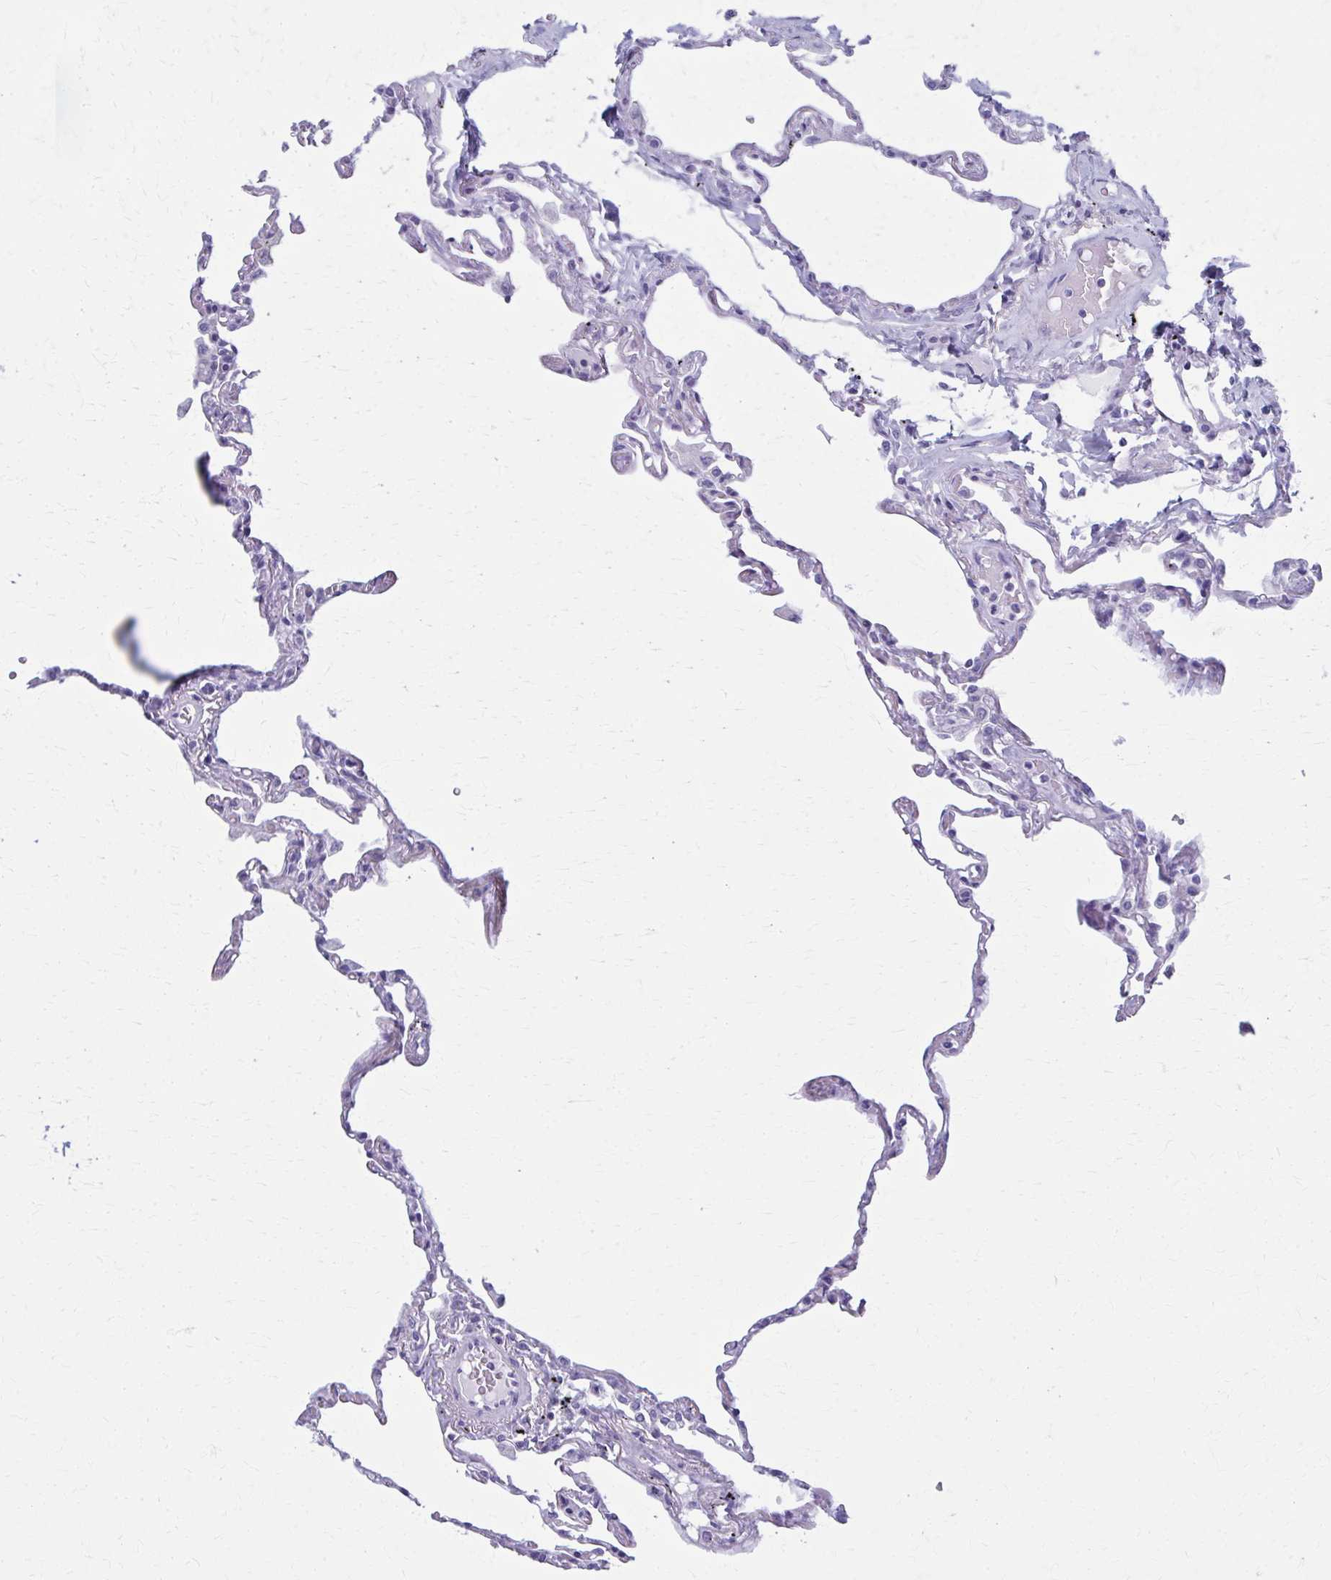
{"staining": {"intensity": "negative", "quantity": "none", "location": "none"}, "tissue": "lung", "cell_type": "Alveolar cells", "image_type": "normal", "snomed": [{"axis": "morphology", "description": "Normal tissue, NOS"}, {"axis": "topography", "description": "Lung"}], "caption": "Alveolar cells show no significant protein expression in unremarkable lung.", "gene": "MPLKIP", "patient": {"sex": "female", "age": 67}}